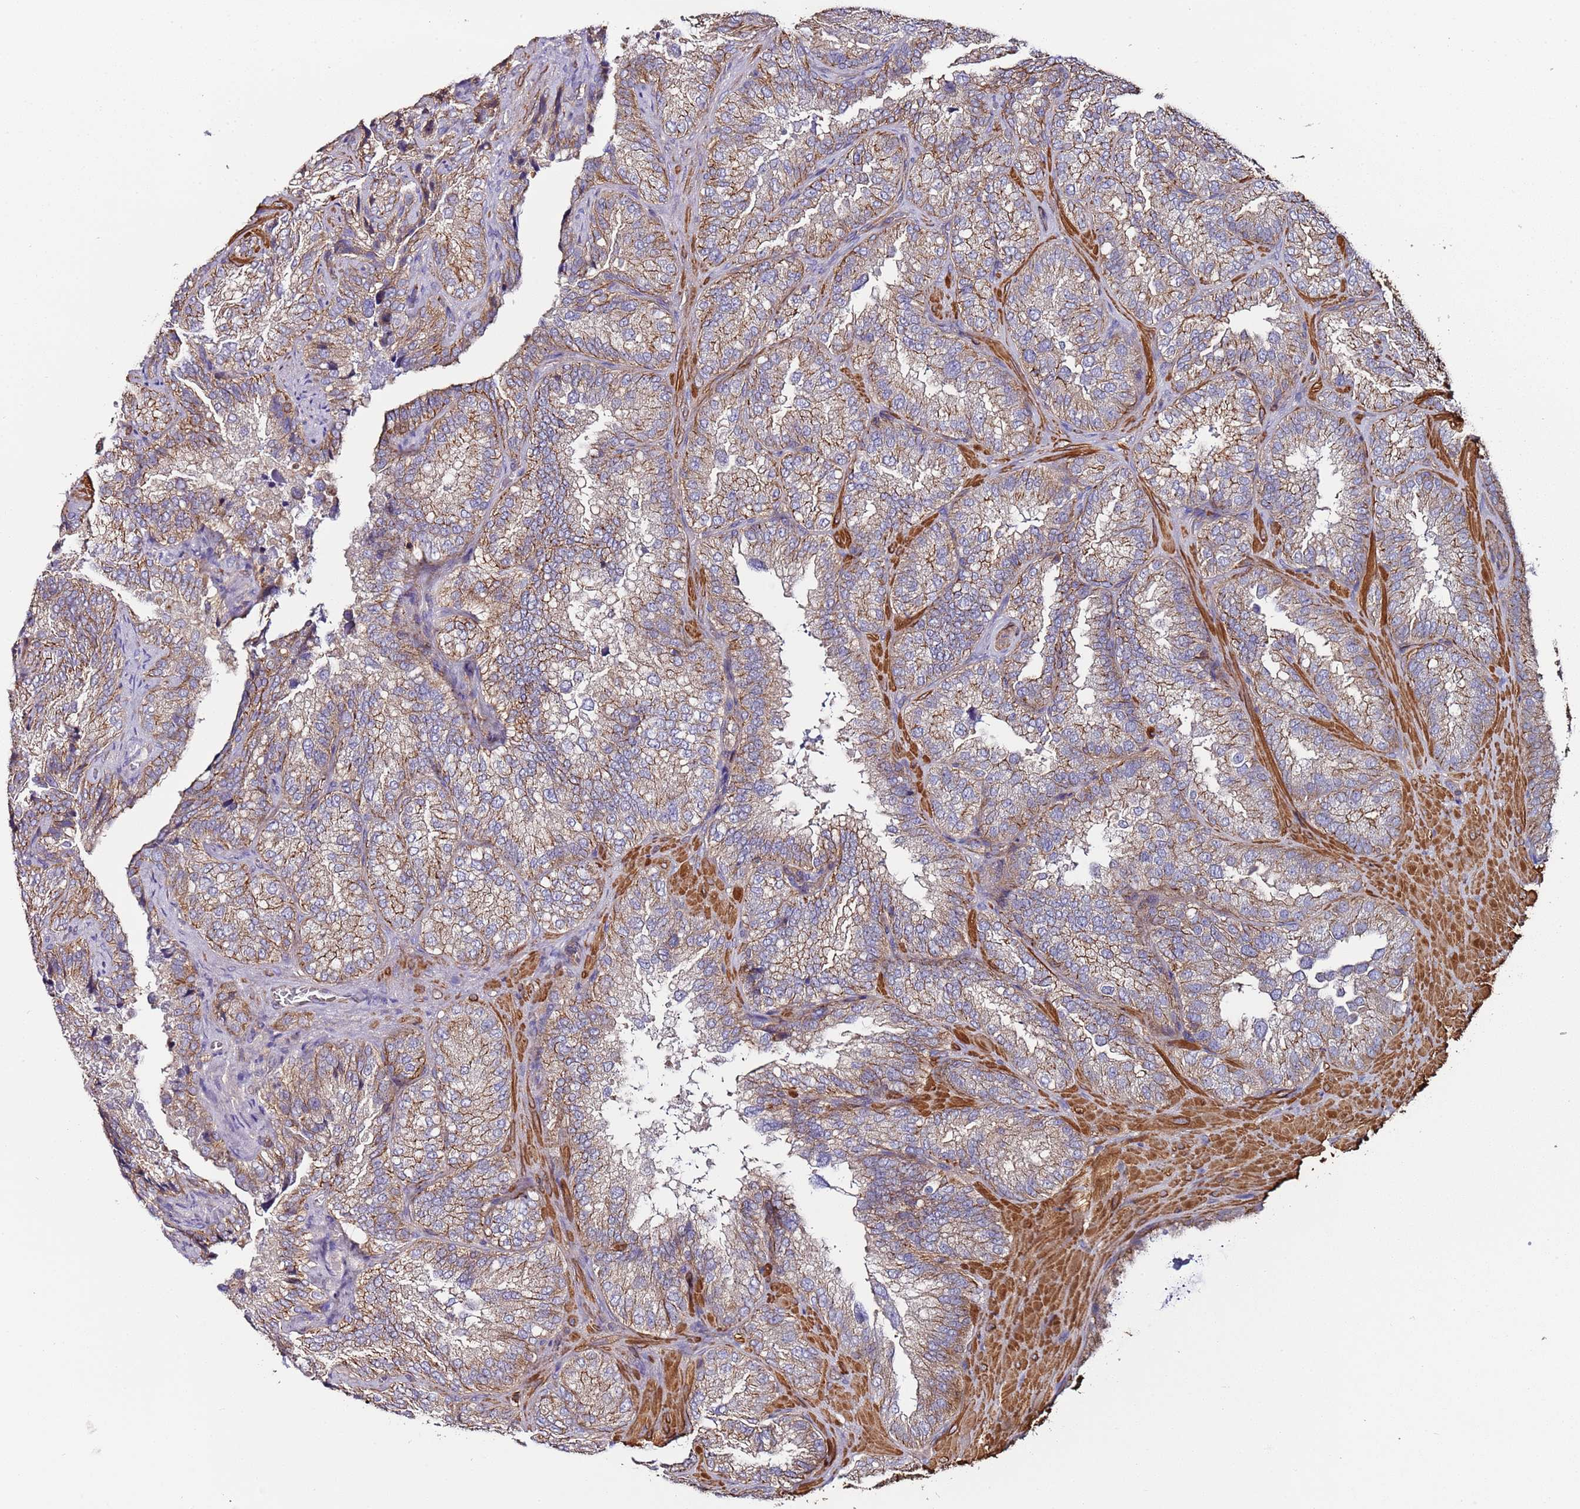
{"staining": {"intensity": "moderate", "quantity": "25%-75%", "location": "cytoplasmic/membranous"}, "tissue": "seminal vesicle", "cell_type": "Glandular cells", "image_type": "normal", "snomed": [{"axis": "morphology", "description": "Normal tissue, NOS"}, {"axis": "topography", "description": "Seminal veicle"}], "caption": "Glandular cells display medium levels of moderate cytoplasmic/membranous expression in approximately 25%-75% of cells in unremarkable human seminal vesicle. (DAB IHC, brown staining for protein, blue staining for nuclei).", "gene": "CYP2U1", "patient": {"sex": "male", "age": 58}}